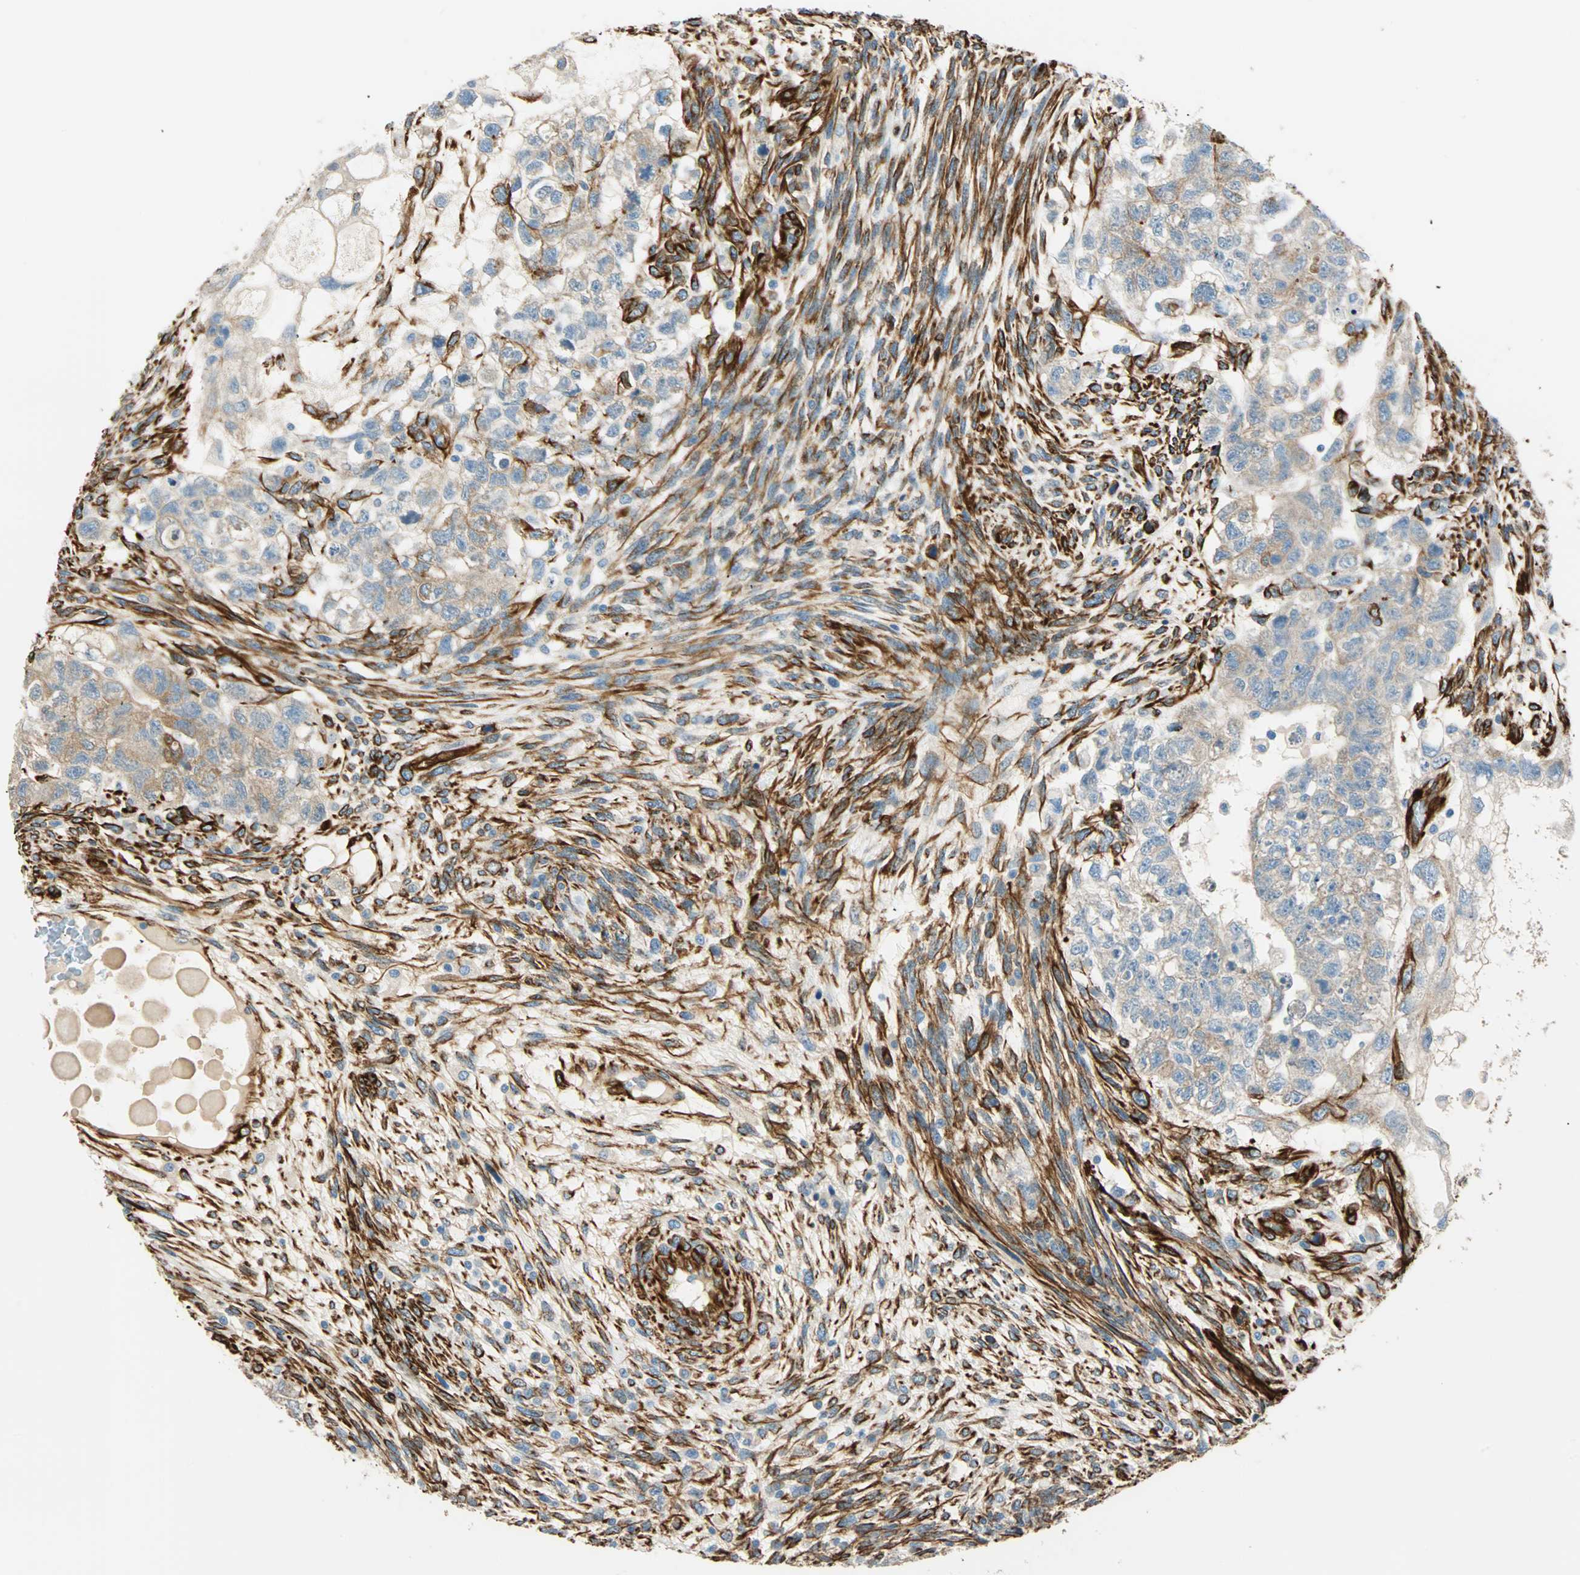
{"staining": {"intensity": "moderate", "quantity": "25%-75%", "location": "cytoplasmic/membranous"}, "tissue": "testis cancer", "cell_type": "Tumor cells", "image_type": "cancer", "snomed": [{"axis": "morphology", "description": "Normal tissue, NOS"}, {"axis": "morphology", "description": "Carcinoma, Embryonal, NOS"}, {"axis": "topography", "description": "Testis"}], "caption": "A photomicrograph of human testis cancer stained for a protein displays moderate cytoplasmic/membranous brown staining in tumor cells. Using DAB (brown) and hematoxylin (blue) stains, captured at high magnification using brightfield microscopy.", "gene": "NES", "patient": {"sex": "male", "age": 36}}